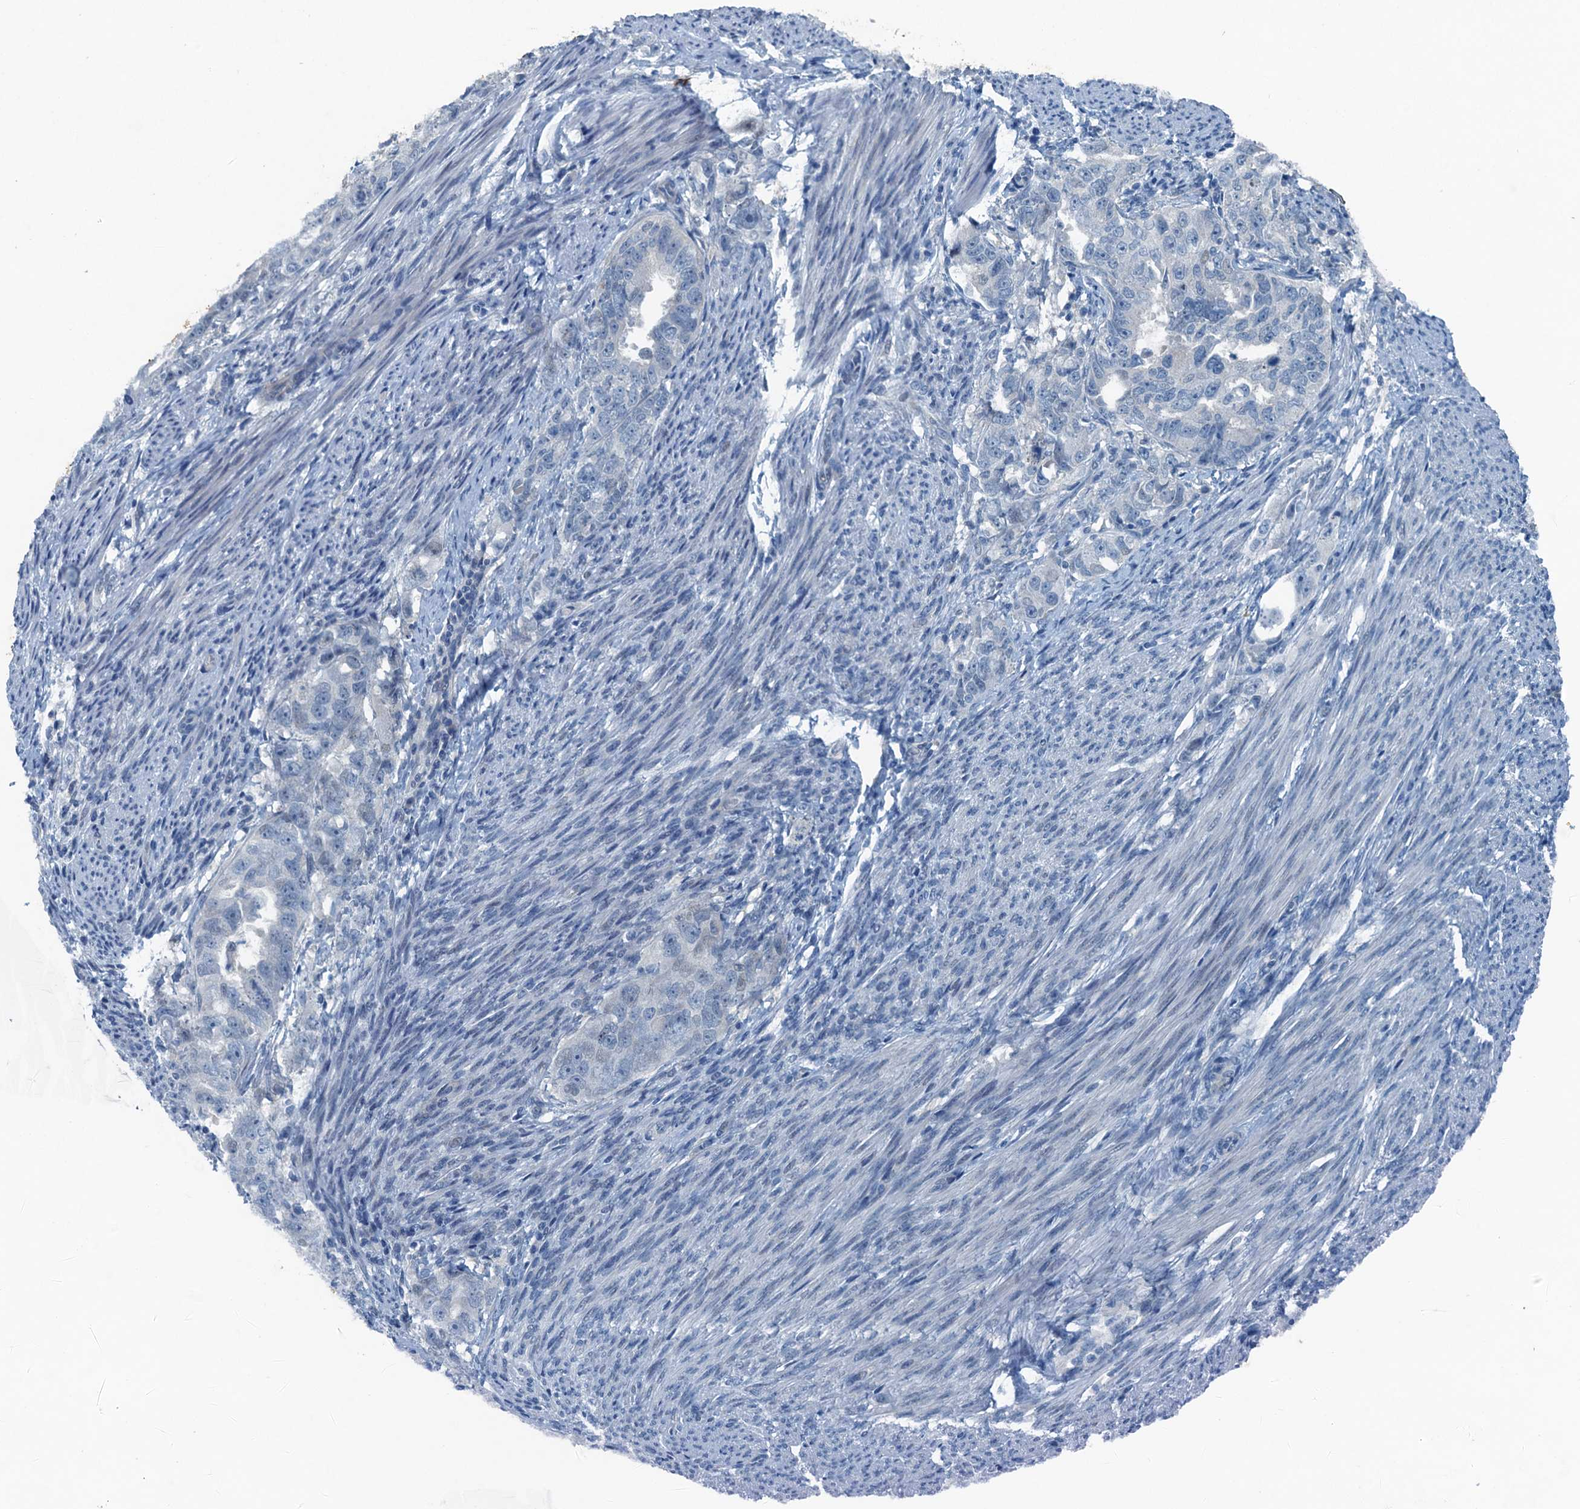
{"staining": {"intensity": "negative", "quantity": "none", "location": "none"}, "tissue": "endometrial cancer", "cell_type": "Tumor cells", "image_type": "cancer", "snomed": [{"axis": "morphology", "description": "Adenocarcinoma, NOS"}, {"axis": "topography", "description": "Endometrium"}], "caption": "This is an immunohistochemistry photomicrograph of human endometrial cancer. There is no positivity in tumor cells.", "gene": "CBLIF", "patient": {"sex": "female", "age": 65}}